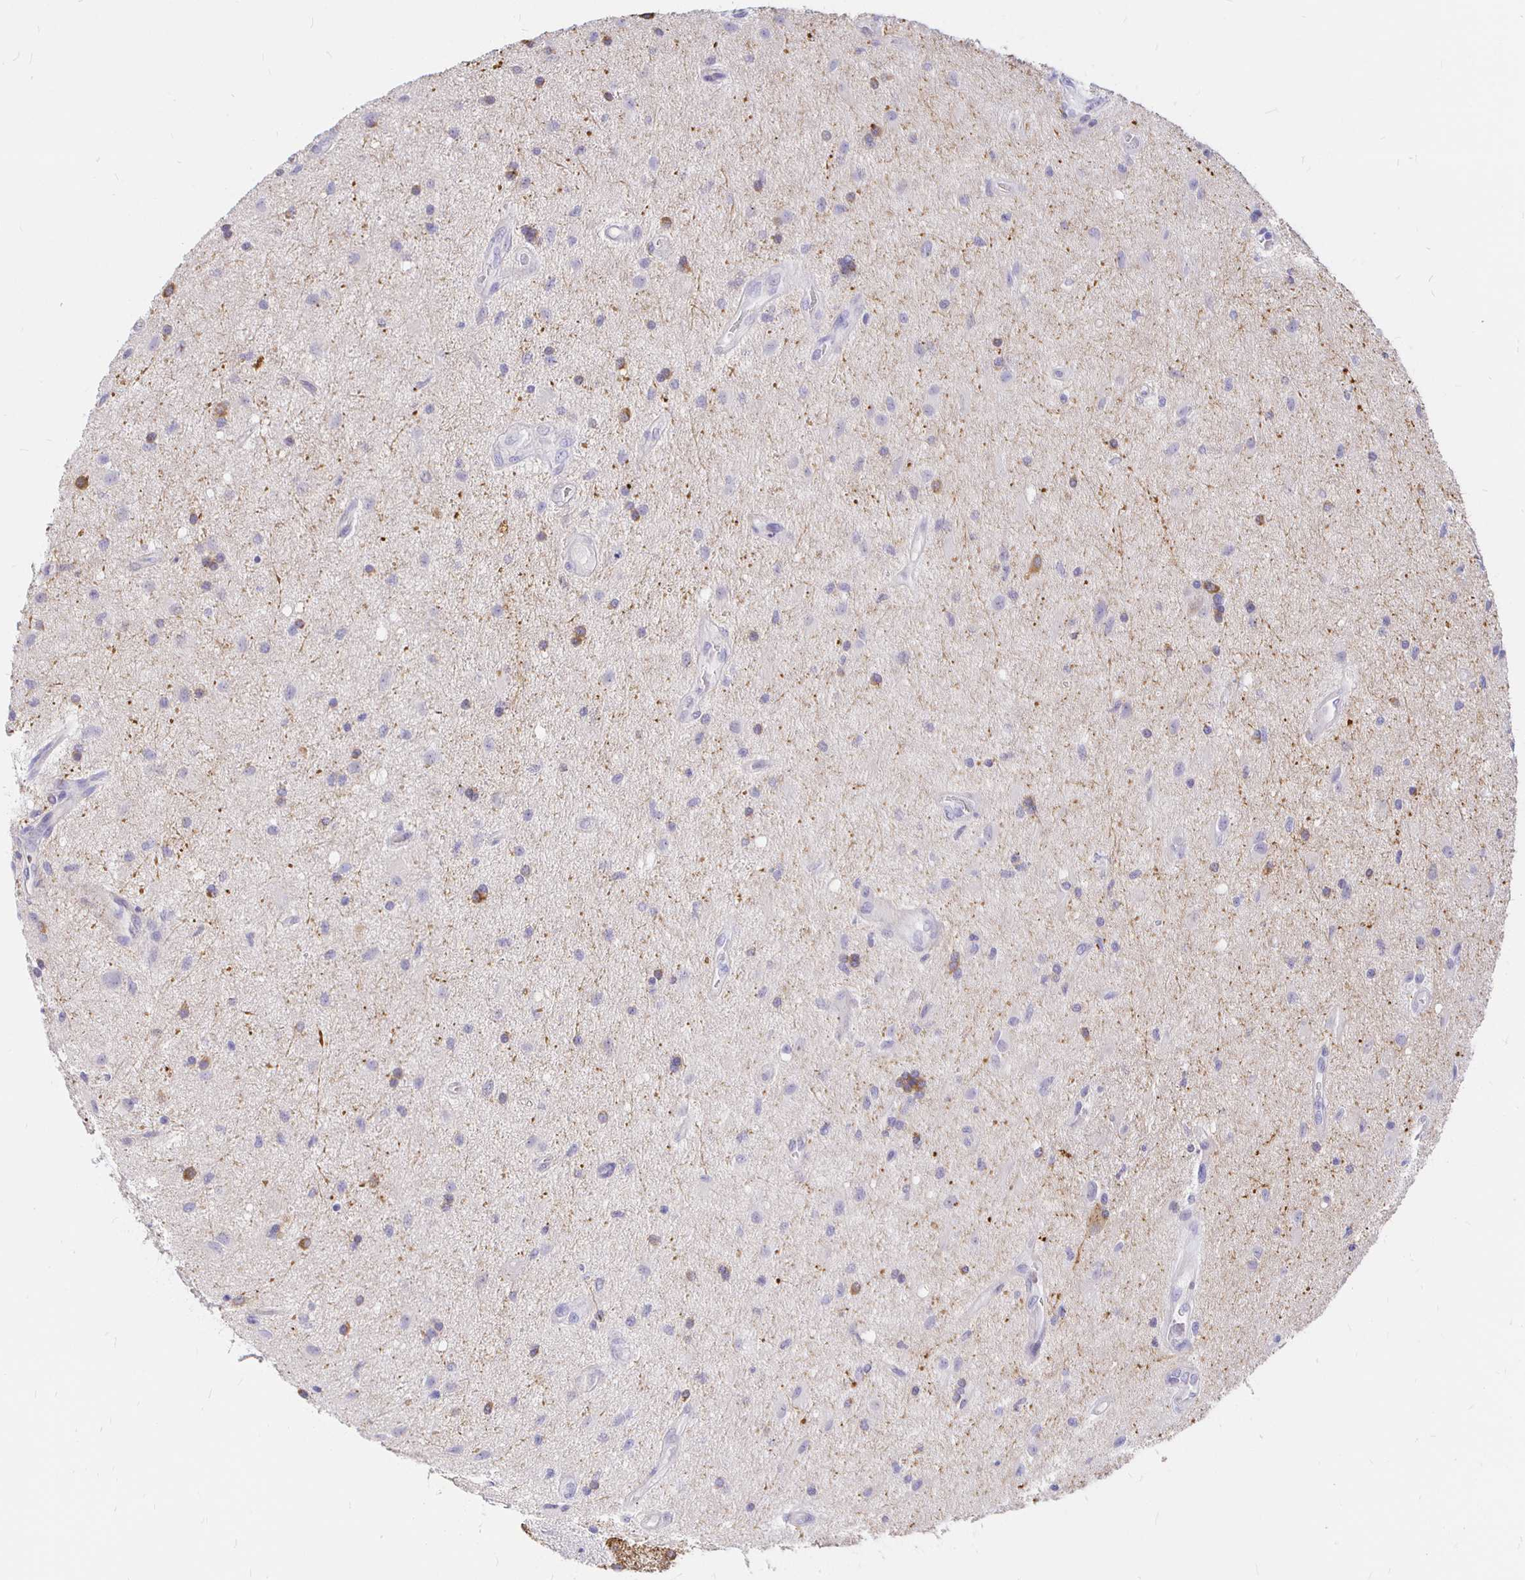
{"staining": {"intensity": "negative", "quantity": "none", "location": "none"}, "tissue": "glioma", "cell_type": "Tumor cells", "image_type": "cancer", "snomed": [{"axis": "morphology", "description": "Glioma, malignant, High grade"}, {"axis": "topography", "description": "Brain"}], "caption": "DAB immunohistochemical staining of glioma exhibits no significant expression in tumor cells.", "gene": "NECAB1", "patient": {"sex": "male", "age": 67}}